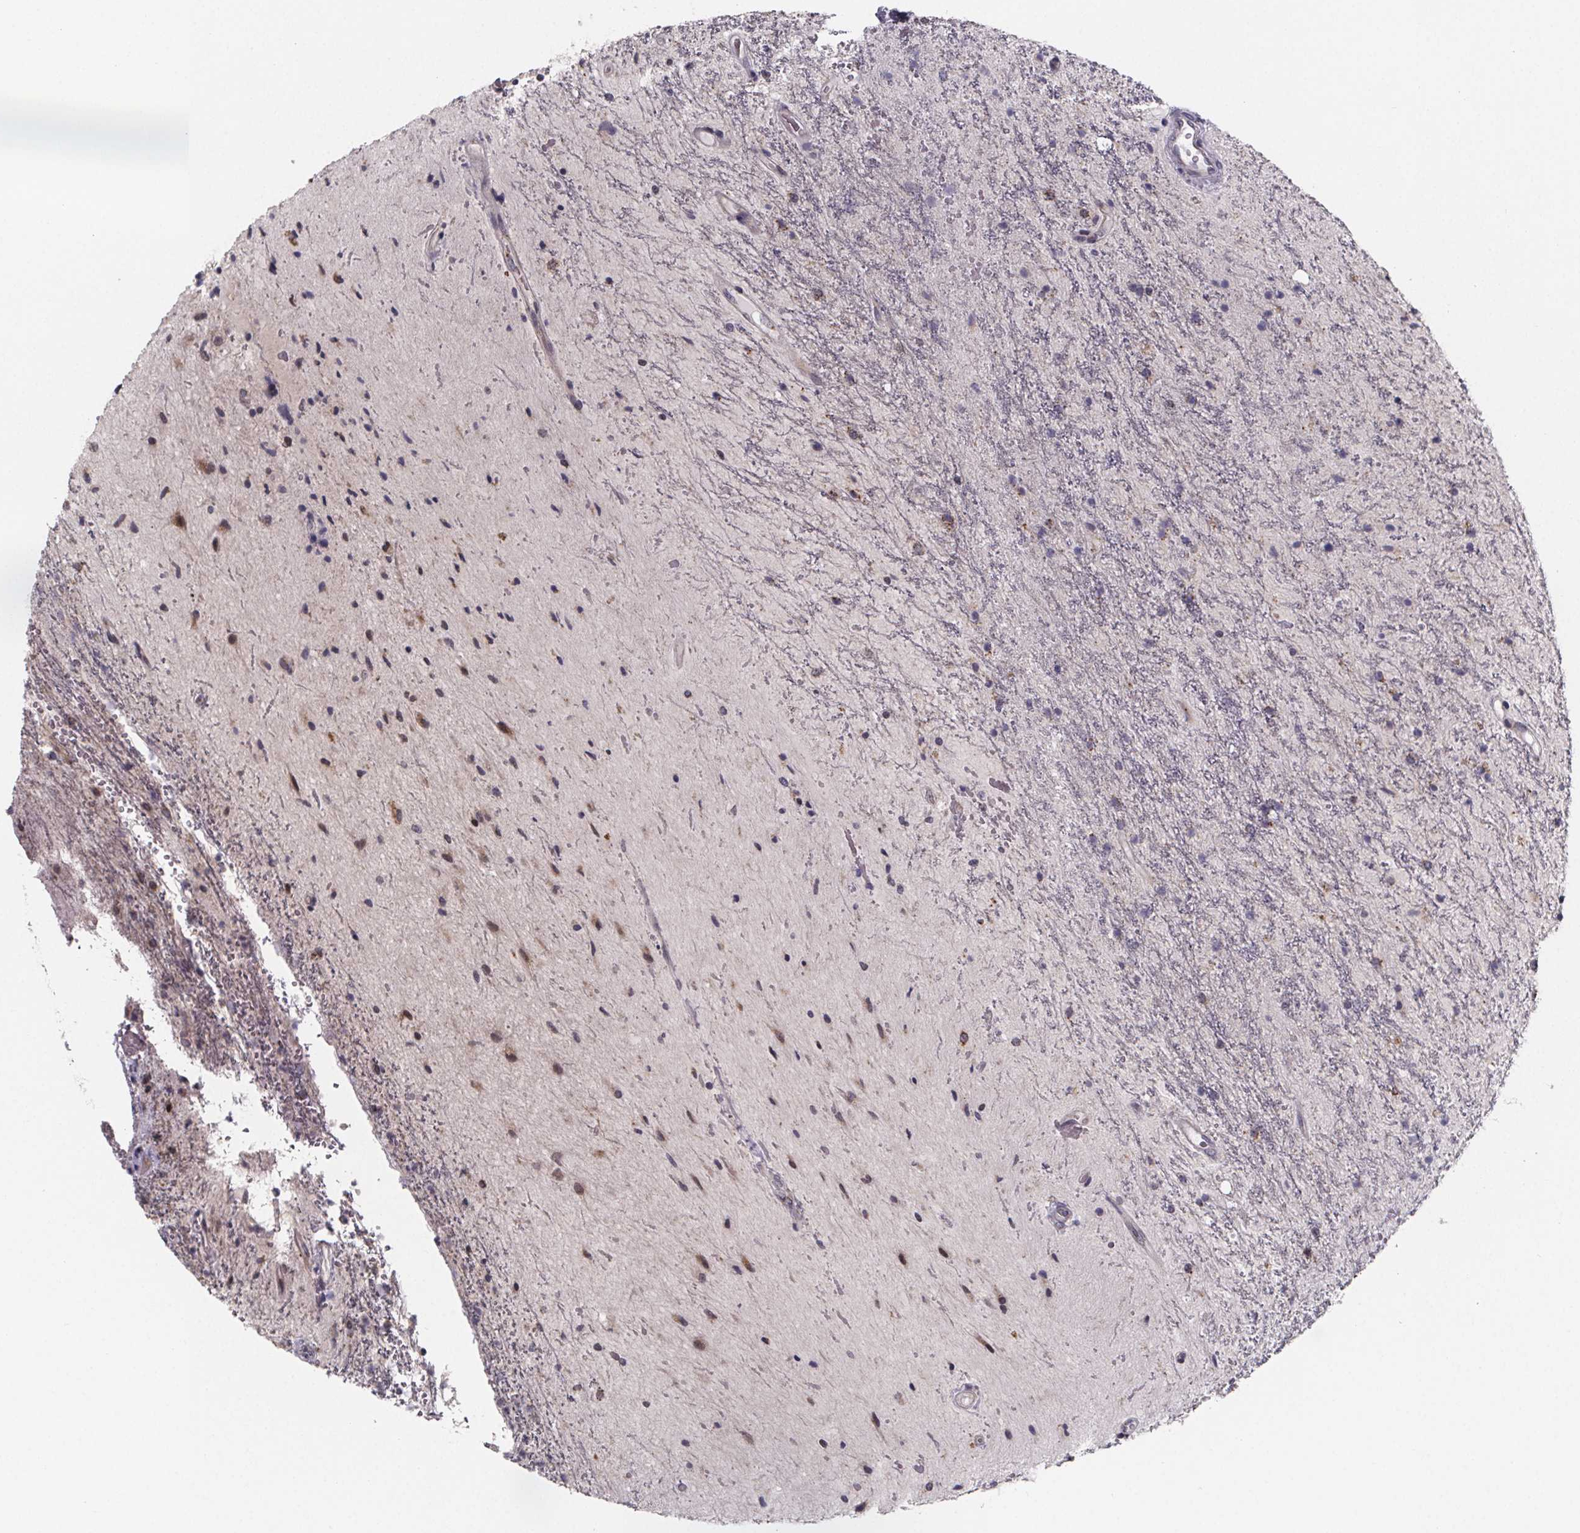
{"staining": {"intensity": "negative", "quantity": "none", "location": "none"}, "tissue": "glioma", "cell_type": "Tumor cells", "image_type": "cancer", "snomed": [{"axis": "morphology", "description": "Glioma, malignant, Low grade"}, {"axis": "topography", "description": "Cerebellum"}], "caption": "The histopathology image exhibits no staining of tumor cells in glioma.", "gene": "NDST1", "patient": {"sex": "female", "age": 14}}